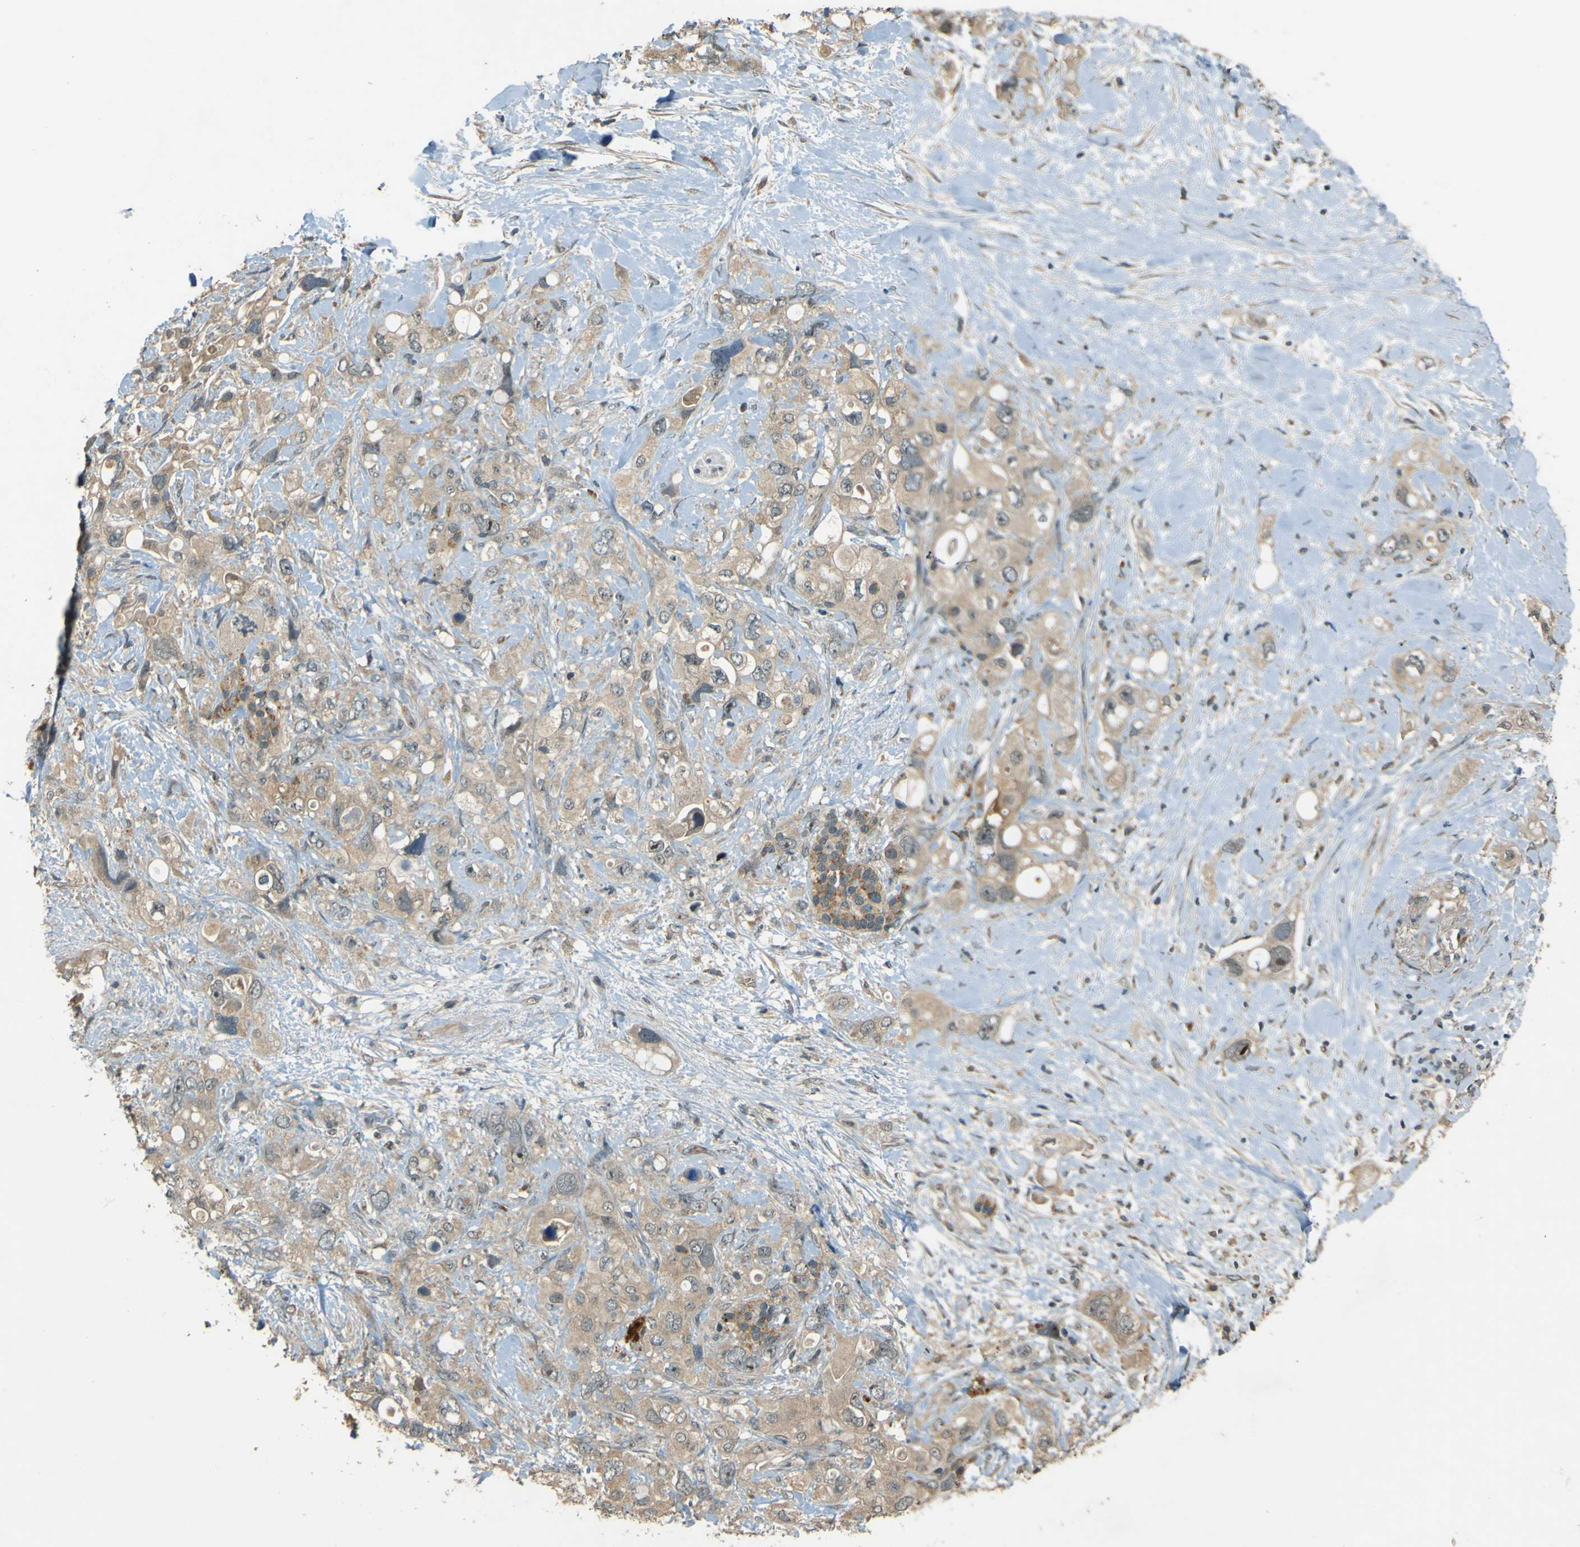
{"staining": {"intensity": "moderate", "quantity": ">75%", "location": "cytoplasmic/membranous"}, "tissue": "pancreatic cancer", "cell_type": "Tumor cells", "image_type": "cancer", "snomed": [{"axis": "morphology", "description": "Adenocarcinoma, NOS"}, {"axis": "topography", "description": "Pancreas"}], "caption": "Moderate cytoplasmic/membranous expression for a protein is present in about >75% of tumor cells of pancreatic cancer using immunohistochemistry.", "gene": "MPDZ", "patient": {"sex": "female", "age": 56}}